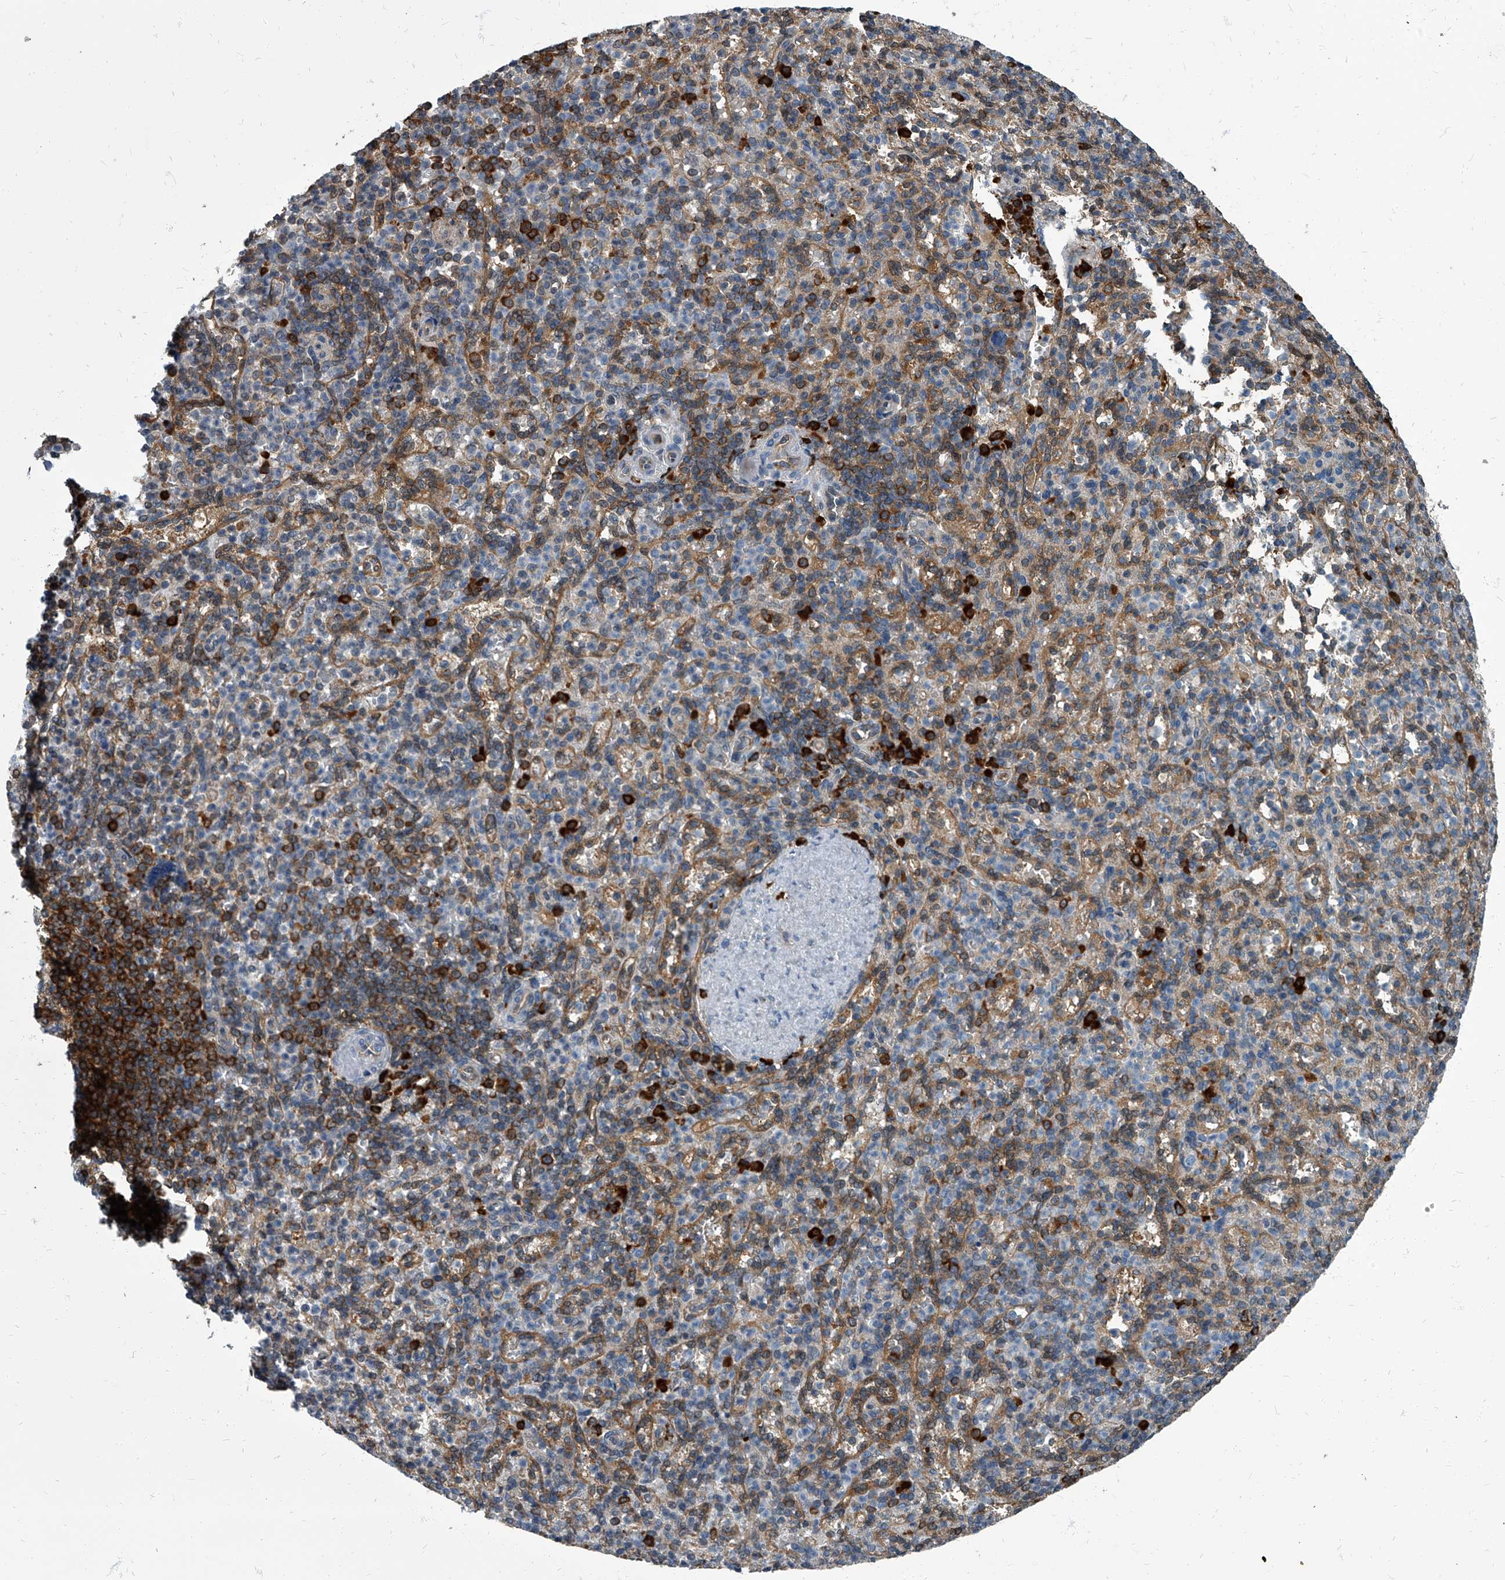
{"staining": {"intensity": "strong", "quantity": "<25%", "location": "cytoplasmic/membranous"}, "tissue": "spleen", "cell_type": "Cells in red pulp", "image_type": "normal", "snomed": [{"axis": "morphology", "description": "Normal tissue, NOS"}, {"axis": "topography", "description": "Spleen"}], "caption": "Immunohistochemistry (IHC) of normal human spleen demonstrates medium levels of strong cytoplasmic/membranous positivity in approximately <25% of cells in red pulp. The staining was performed using DAB (3,3'-diaminobenzidine), with brown indicating positive protein expression. Nuclei are stained blue with hematoxylin.", "gene": "CDV3", "patient": {"sex": "female", "age": 74}}